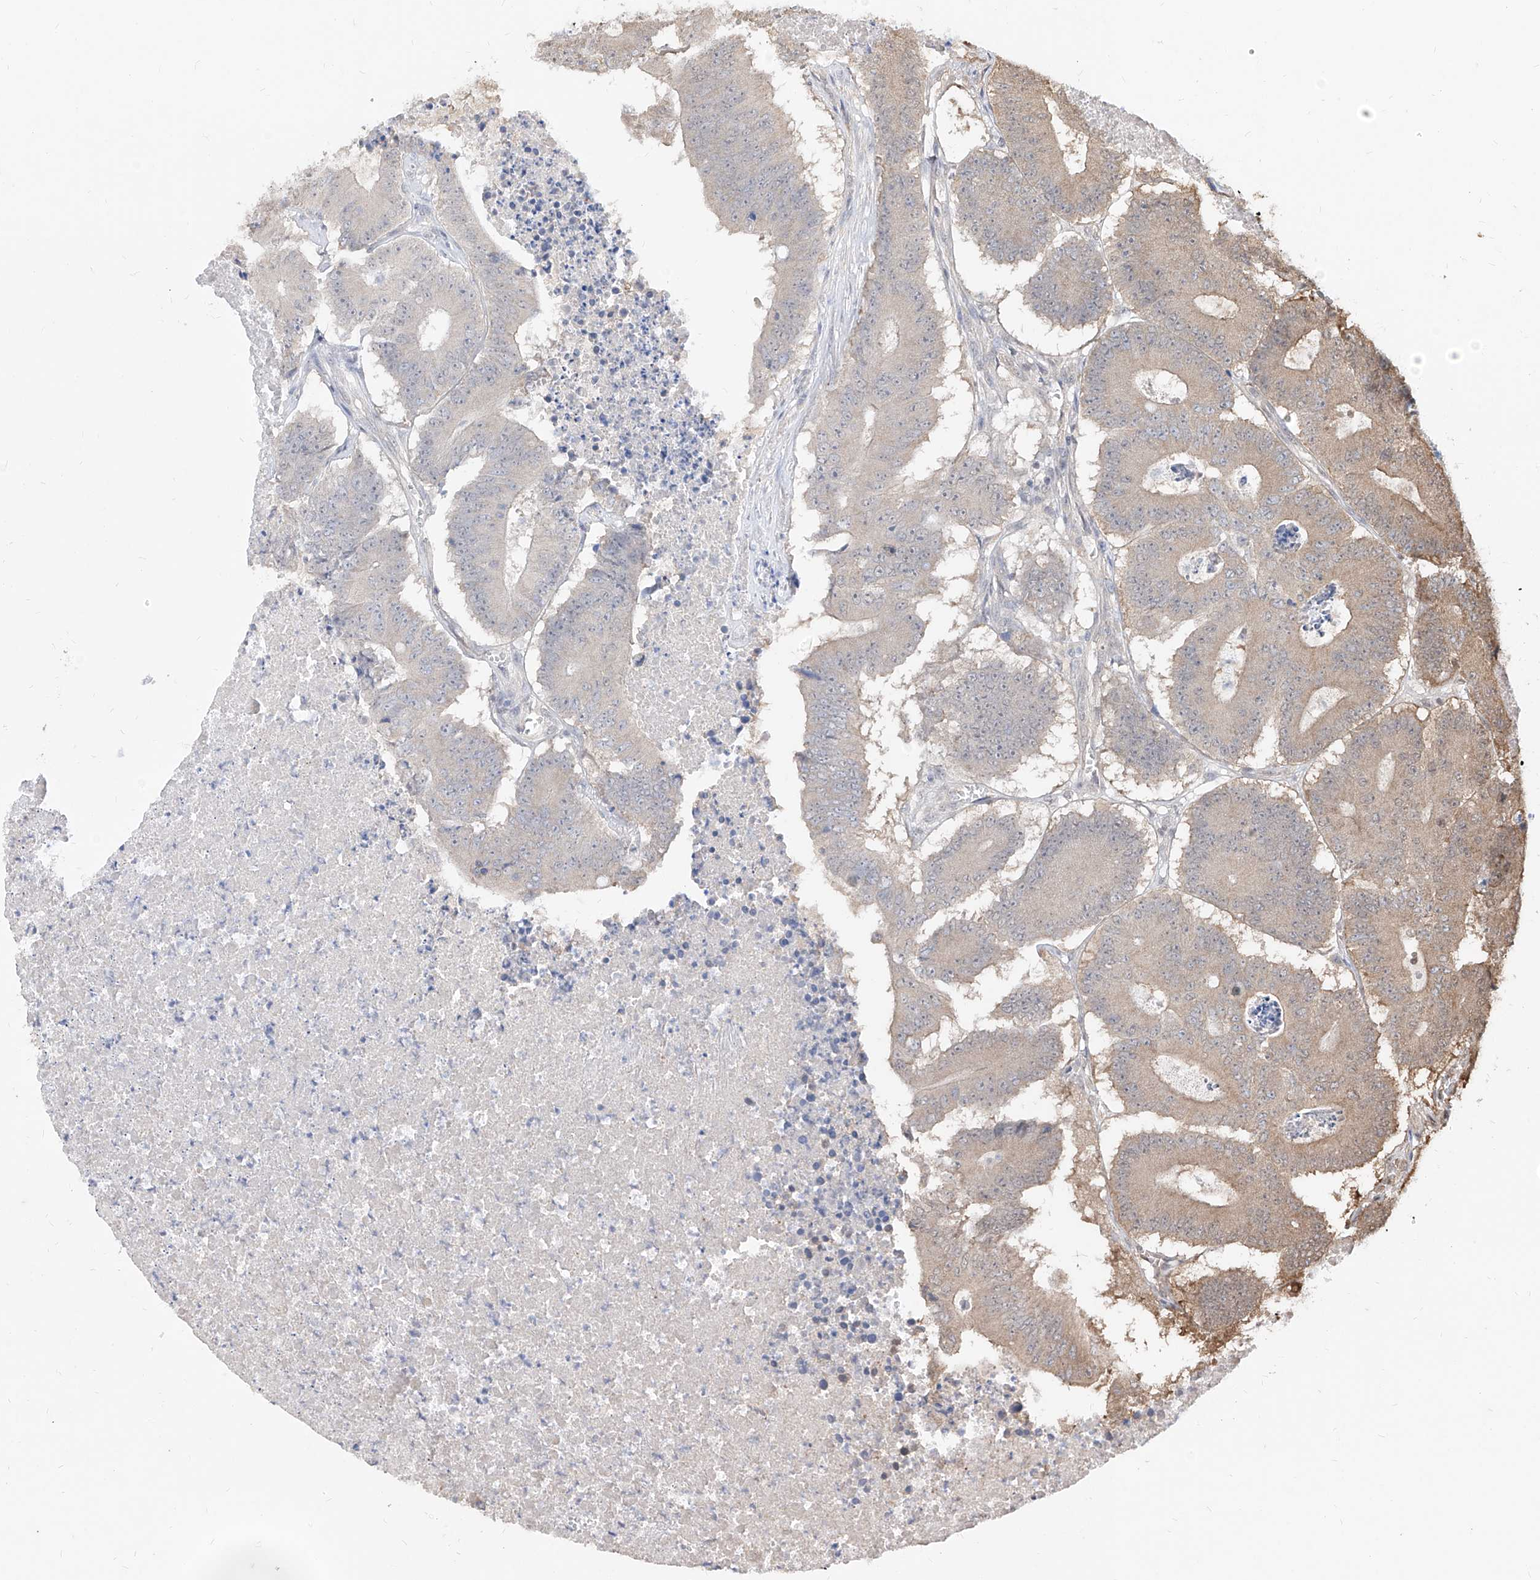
{"staining": {"intensity": "weak", "quantity": "<25%", "location": "cytoplasmic/membranous"}, "tissue": "colorectal cancer", "cell_type": "Tumor cells", "image_type": "cancer", "snomed": [{"axis": "morphology", "description": "Adenocarcinoma, NOS"}, {"axis": "topography", "description": "Colon"}], "caption": "Colorectal cancer (adenocarcinoma) was stained to show a protein in brown. There is no significant staining in tumor cells.", "gene": "C8orf82", "patient": {"sex": "male", "age": 87}}